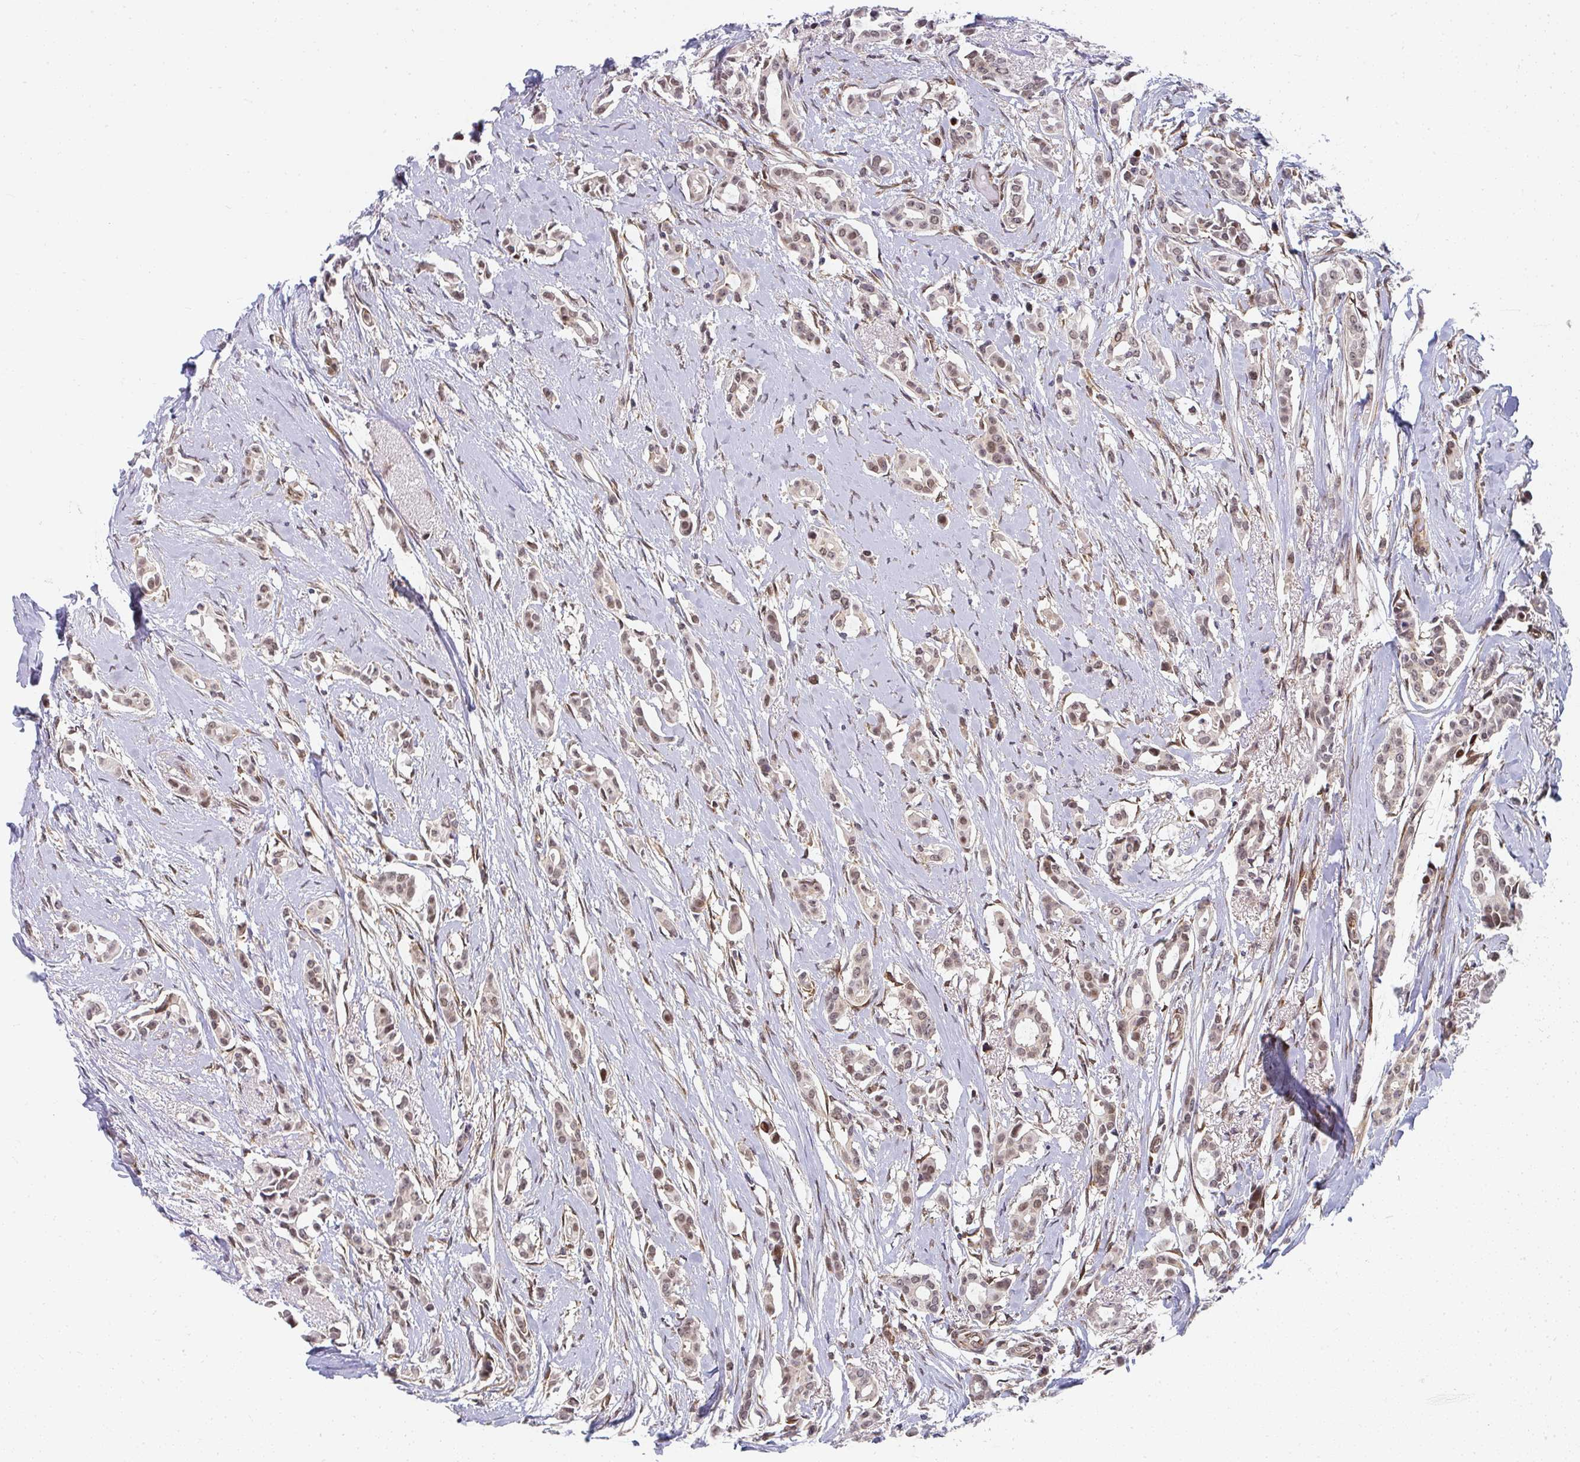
{"staining": {"intensity": "moderate", "quantity": ">75%", "location": "nuclear"}, "tissue": "breast cancer", "cell_type": "Tumor cells", "image_type": "cancer", "snomed": [{"axis": "morphology", "description": "Duct carcinoma"}, {"axis": "topography", "description": "Breast"}], "caption": "This histopathology image exhibits immunohistochemistry (IHC) staining of human breast cancer (invasive ductal carcinoma), with medium moderate nuclear staining in about >75% of tumor cells.", "gene": "SYNCRIP", "patient": {"sex": "female", "age": 64}}